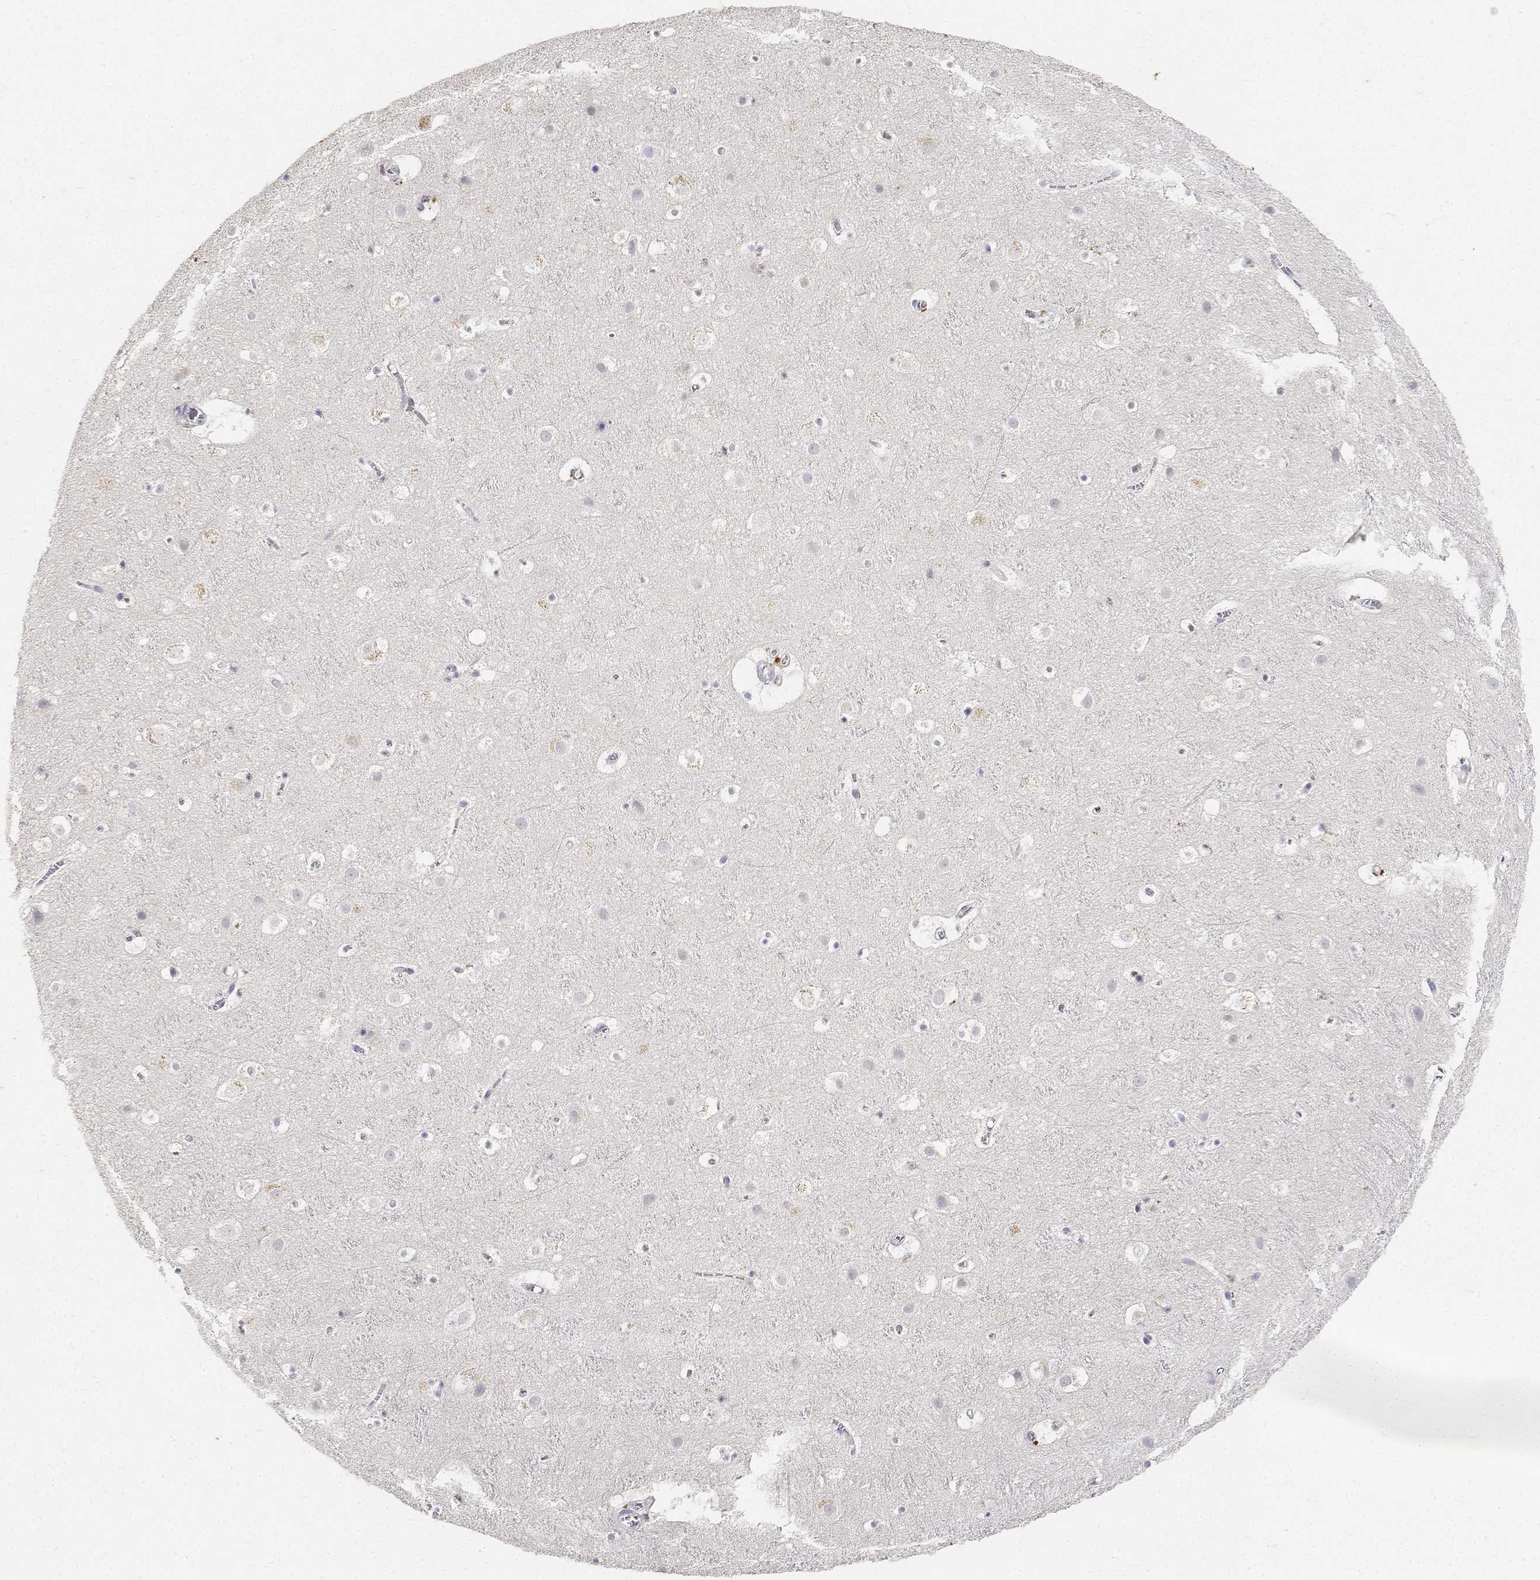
{"staining": {"intensity": "negative", "quantity": "none", "location": "none"}, "tissue": "cerebral cortex", "cell_type": "Endothelial cells", "image_type": "normal", "snomed": [{"axis": "morphology", "description": "Normal tissue, NOS"}, {"axis": "topography", "description": "Cerebral cortex"}], "caption": "Endothelial cells are negative for brown protein staining in unremarkable cerebral cortex. (IHC, brightfield microscopy, high magnification).", "gene": "PAEP", "patient": {"sex": "female", "age": 42}}